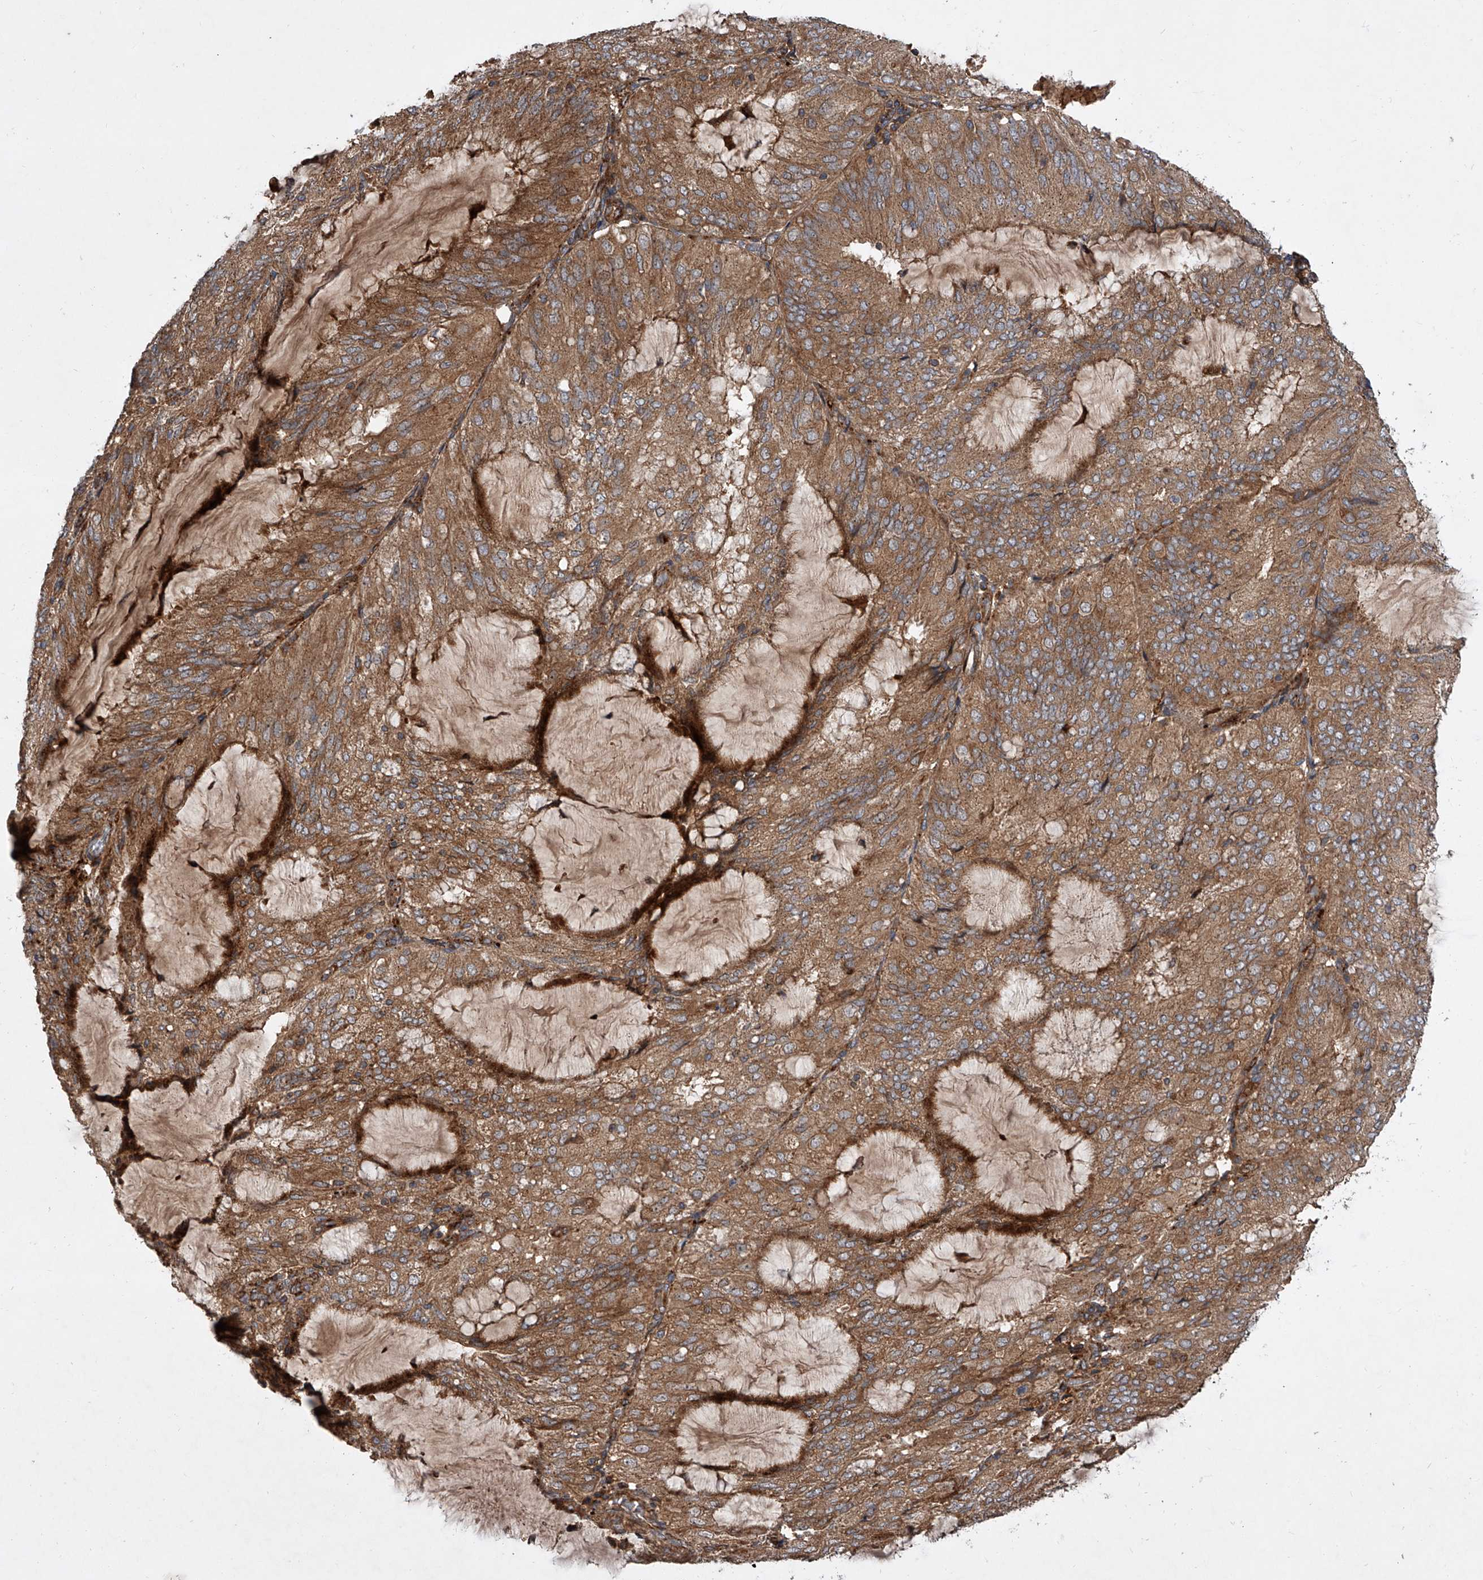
{"staining": {"intensity": "moderate", "quantity": ">75%", "location": "cytoplasmic/membranous"}, "tissue": "endometrial cancer", "cell_type": "Tumor cells", "image_type": "cancer", "snomed": [{"axis": "morphology", "description": "Adenocarcinoma, NOS"}, {"axis": "topography", "description": "Endometrium"}], "caption": "Human endometrial cancer (adenocarcinoma) stained with a brown dye exhibits moderate cytoplasmic/membranous positive staining in about >75% of tumor cells.", "gene": "USP47", "patient": {"sex": "female", "age": 81}}